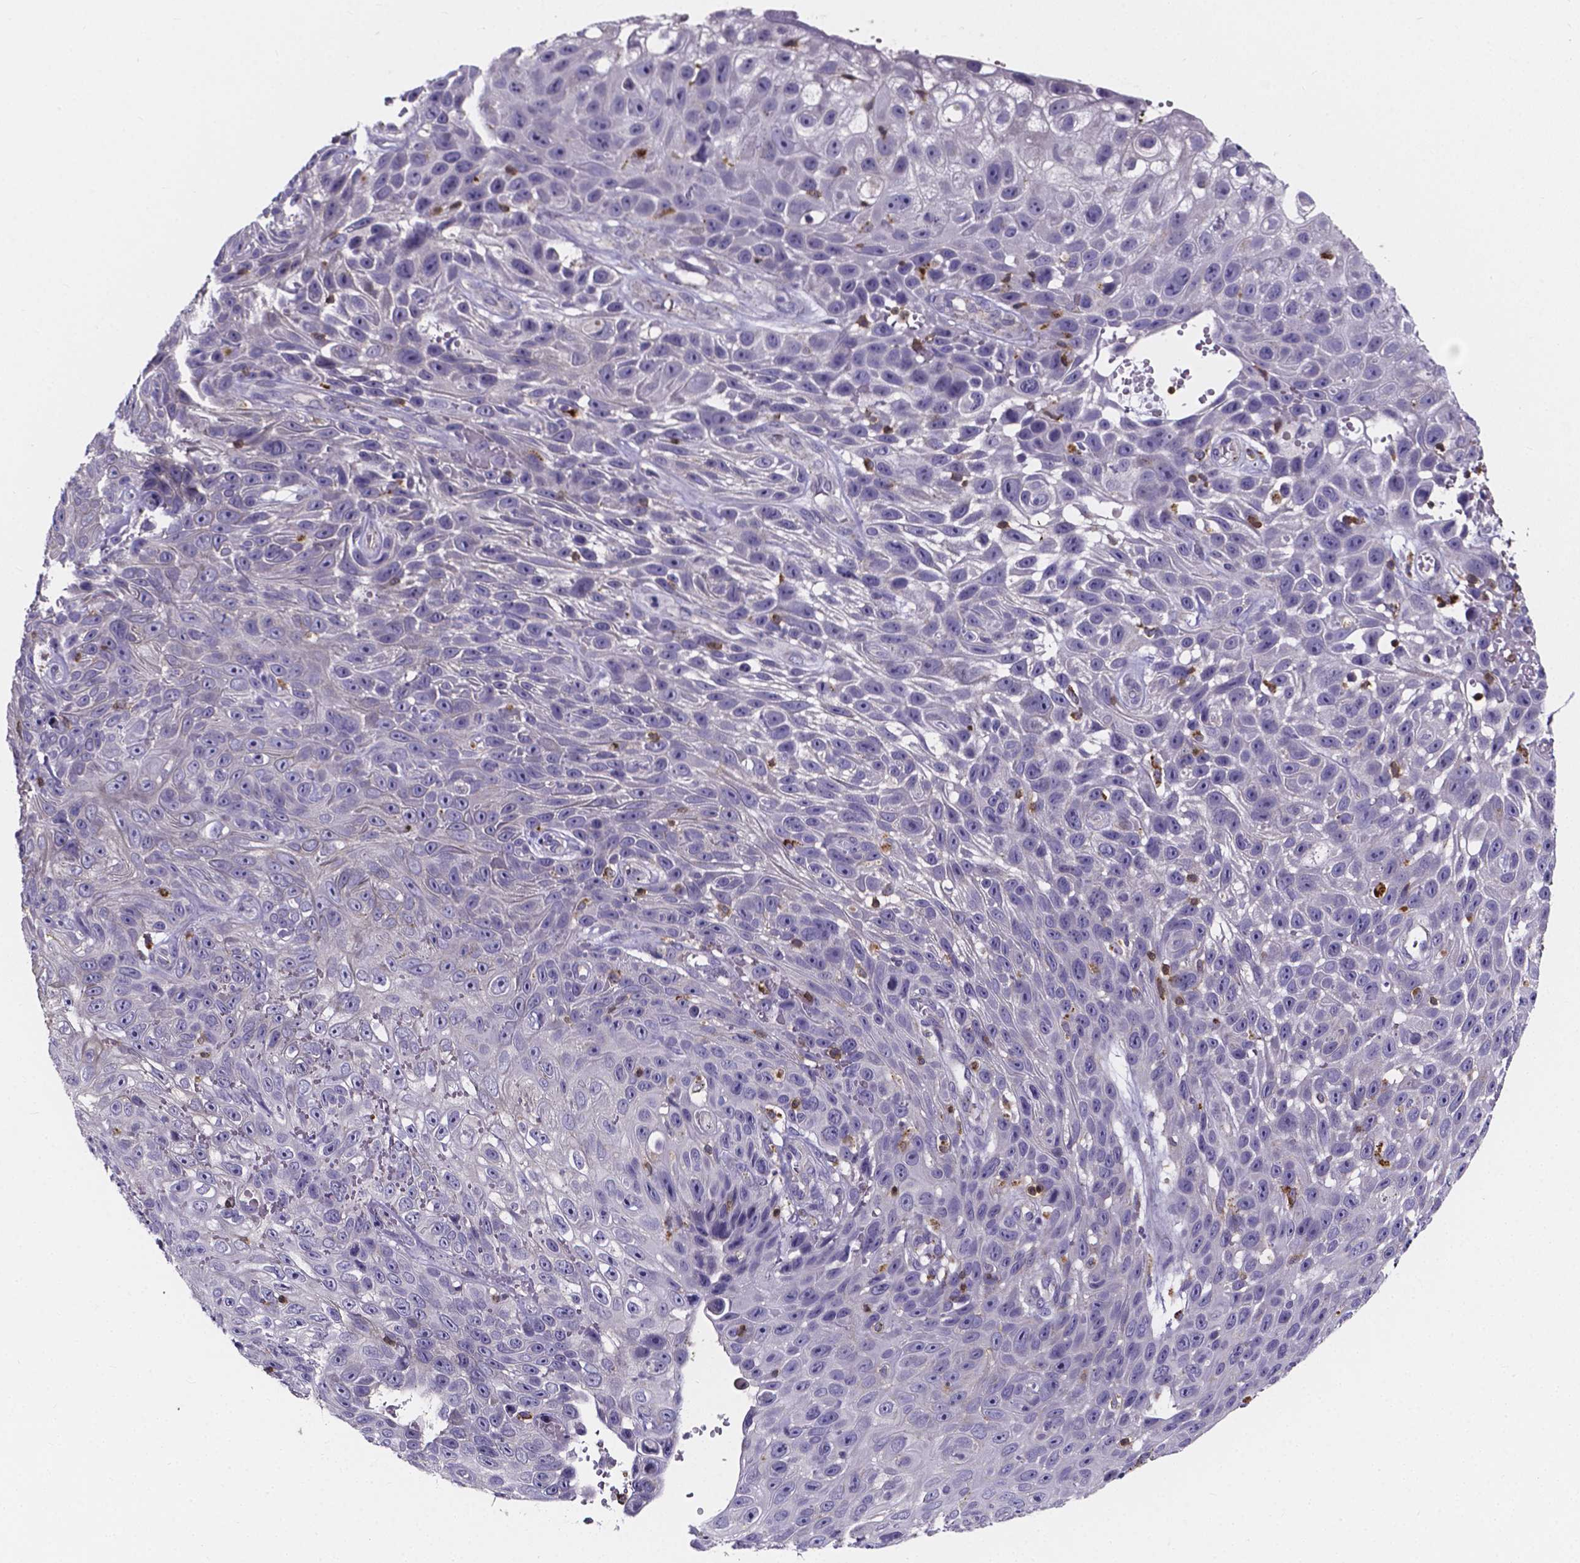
{"staining": {"intensity": "negative", "quantity": "none", "location": "none"}, "tissue": "skin cancer", "cell_type": "Tumor cells", "image_type": "cancer", "snomed": [{"axis": "morphology", "description": "Squamous cell carcinoma, NOS"}, {"axis": "topography", "description": "Skin"}], "caption": "Immunohistochemistry of human squamous cell carcinoma (skin) shows no staining in tumor cells.", "gene": "THEMIS", "patient": {"sex": "male", "age": 82}}